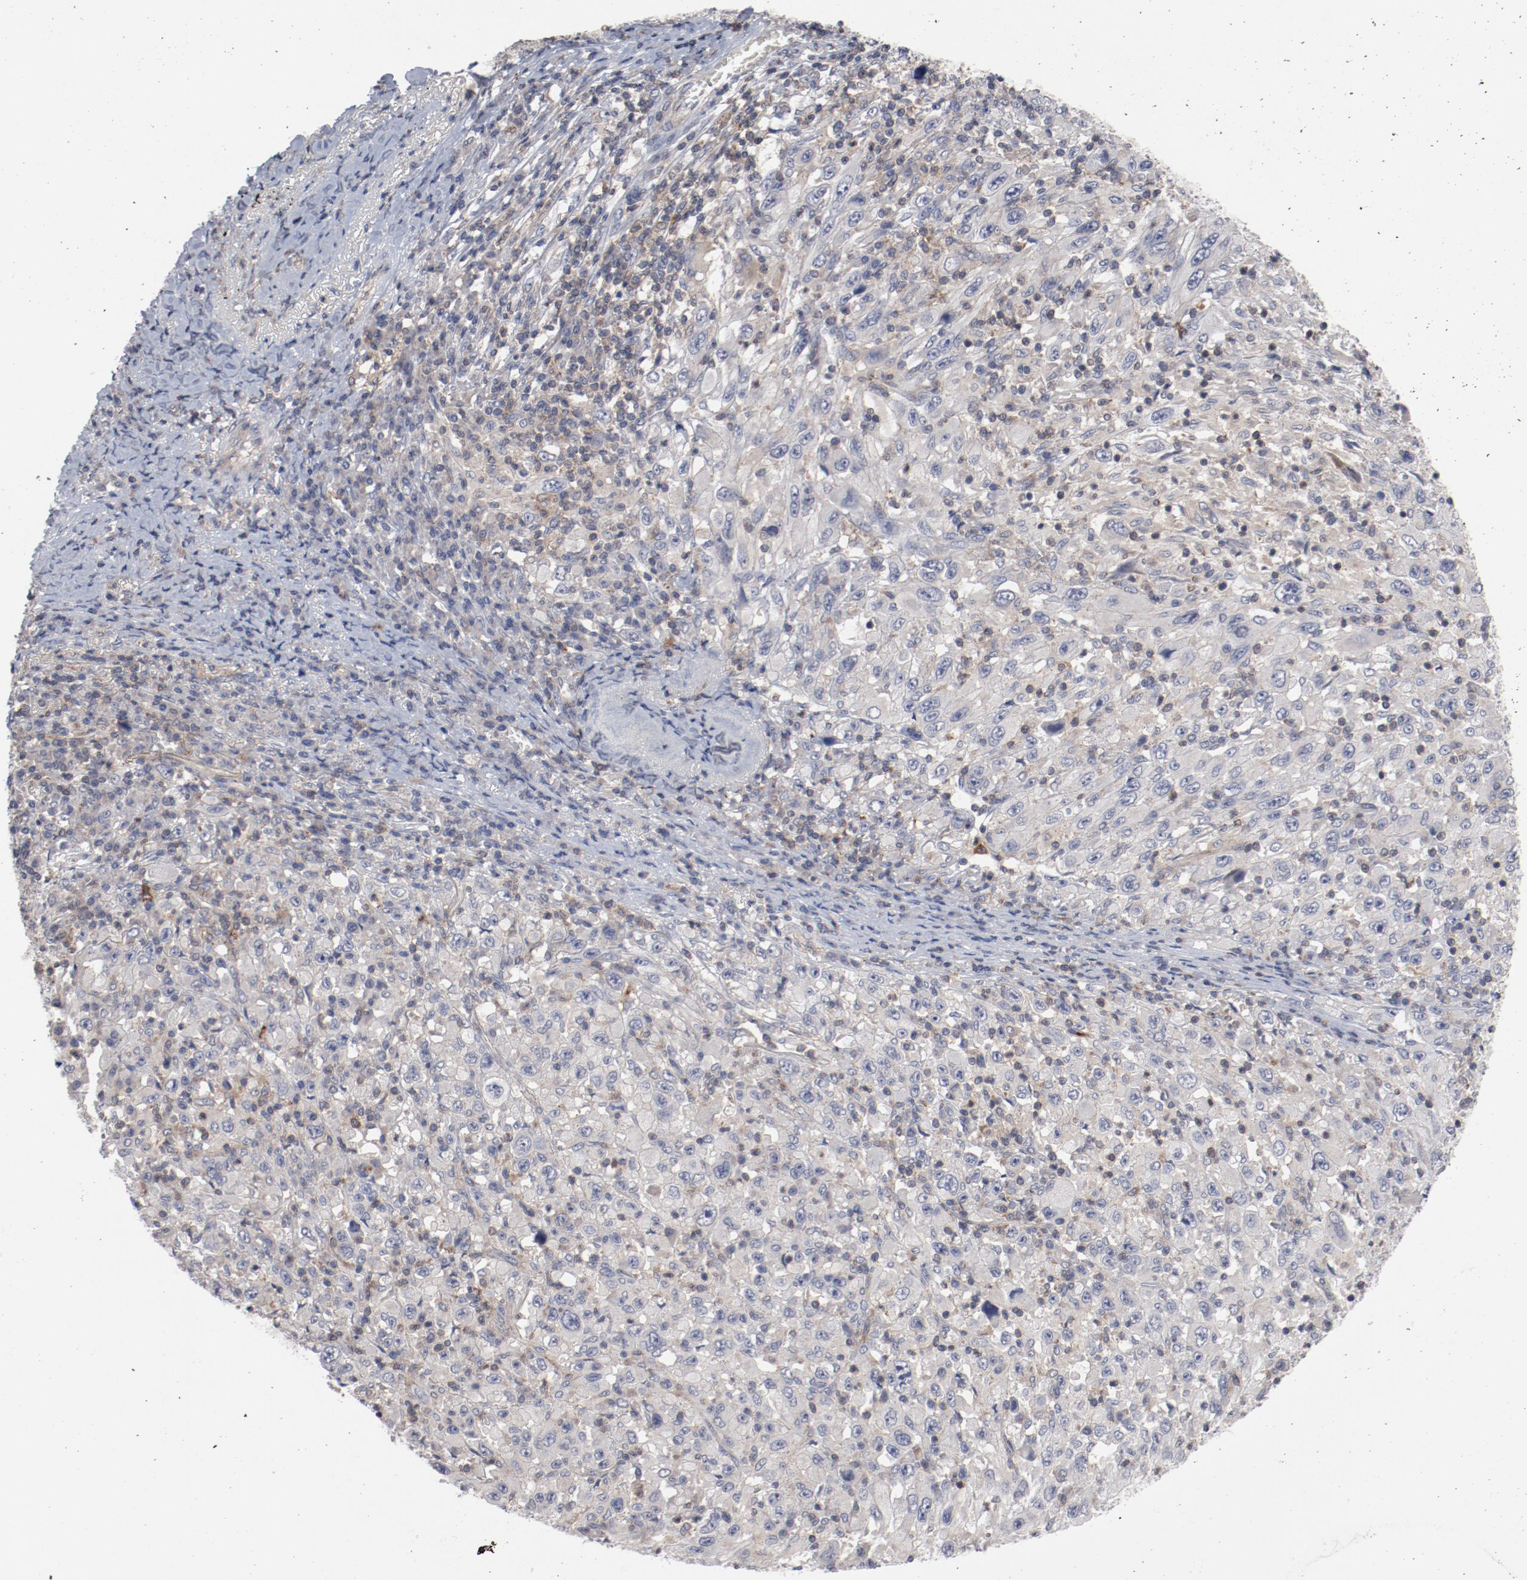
{"staining": {"intensity": "negative", "quantity": "none", "location": "none"}, "tissue": "melanoma", "cell_type": "Tumor cells", "image_type": "cancer", "snomed": [{"axis": "morphology", "description": "Malignant melanoma, Metastatic site"}, {"axis": "topography", "description": "Skin"}], "caption": "This is an IHC photomicrograph of melanoma. There is no staining in tumor cells.", "gene": "CBL", "patient": {"sex": "female", "age": 56}}